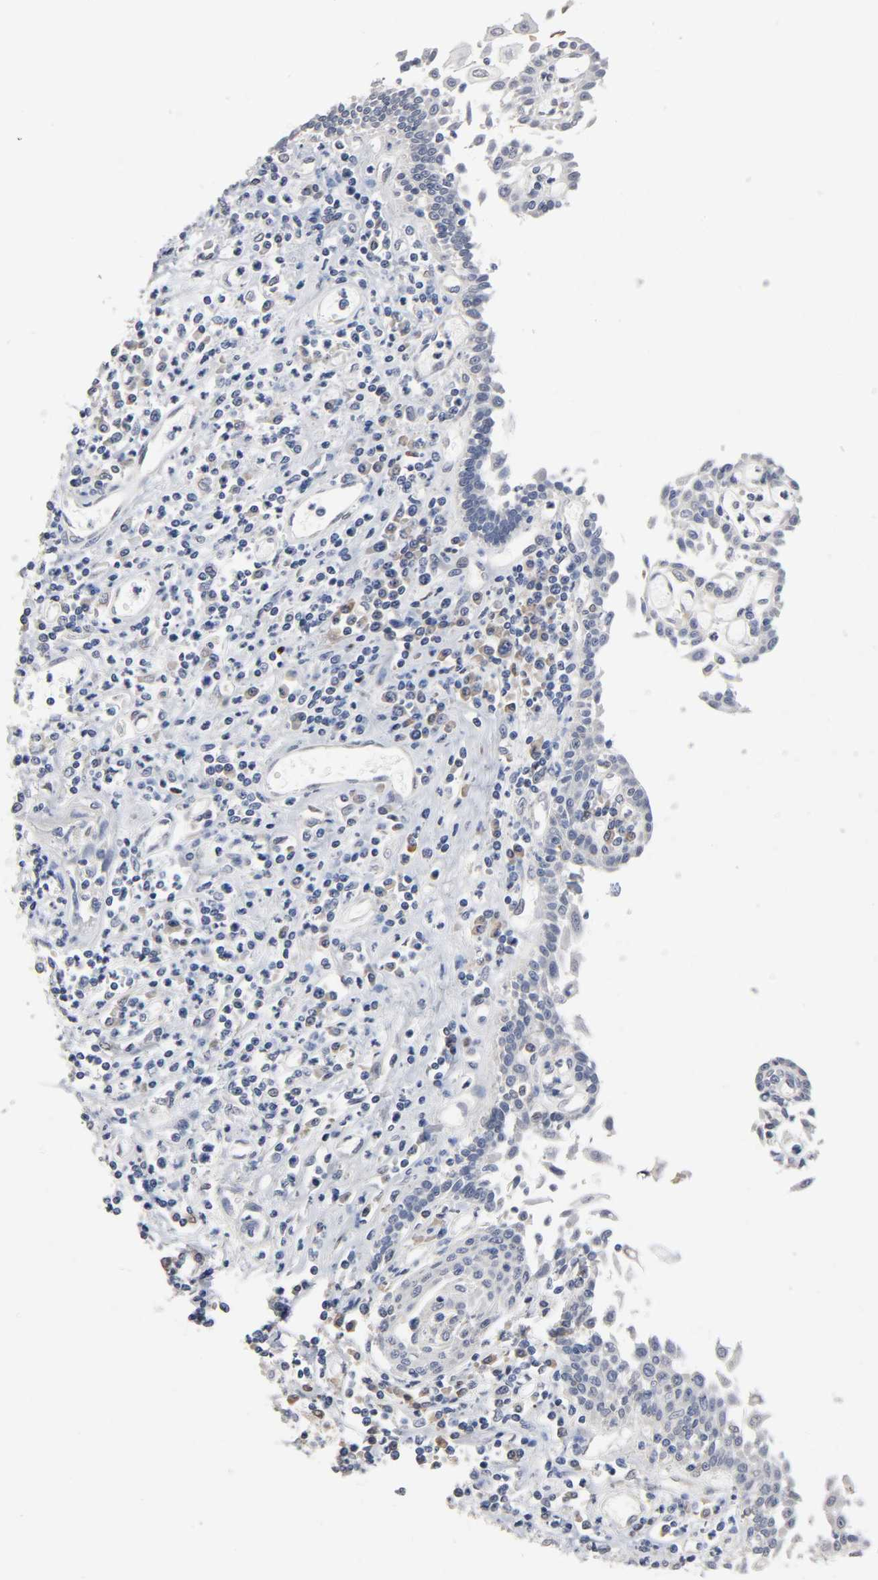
{"staining": {"intensity": "negative", "quantity": "none", "location": "none"}, "tissue": "esophagus", "cell_type": "Squamous epithelial cells", "image_type": "normal", "snomed": [{"axis": "morphology", "description": "Normal tissue, NOS"}, {"axis": "topography", "description": "Esophagus"}], "caption": "Esophagus was stained to show a protein in brown. There is no significant staining in squamous epithelial cells. Brightfield microscopy of immunohistochemistry (IHC) stained with DAB (3,3'-diaminobenzidine) (brown) and hematoxylin (blue), captured at high magnification.", "gene": "HDLBP", "patient": {"sex": "male", "age": 65}}